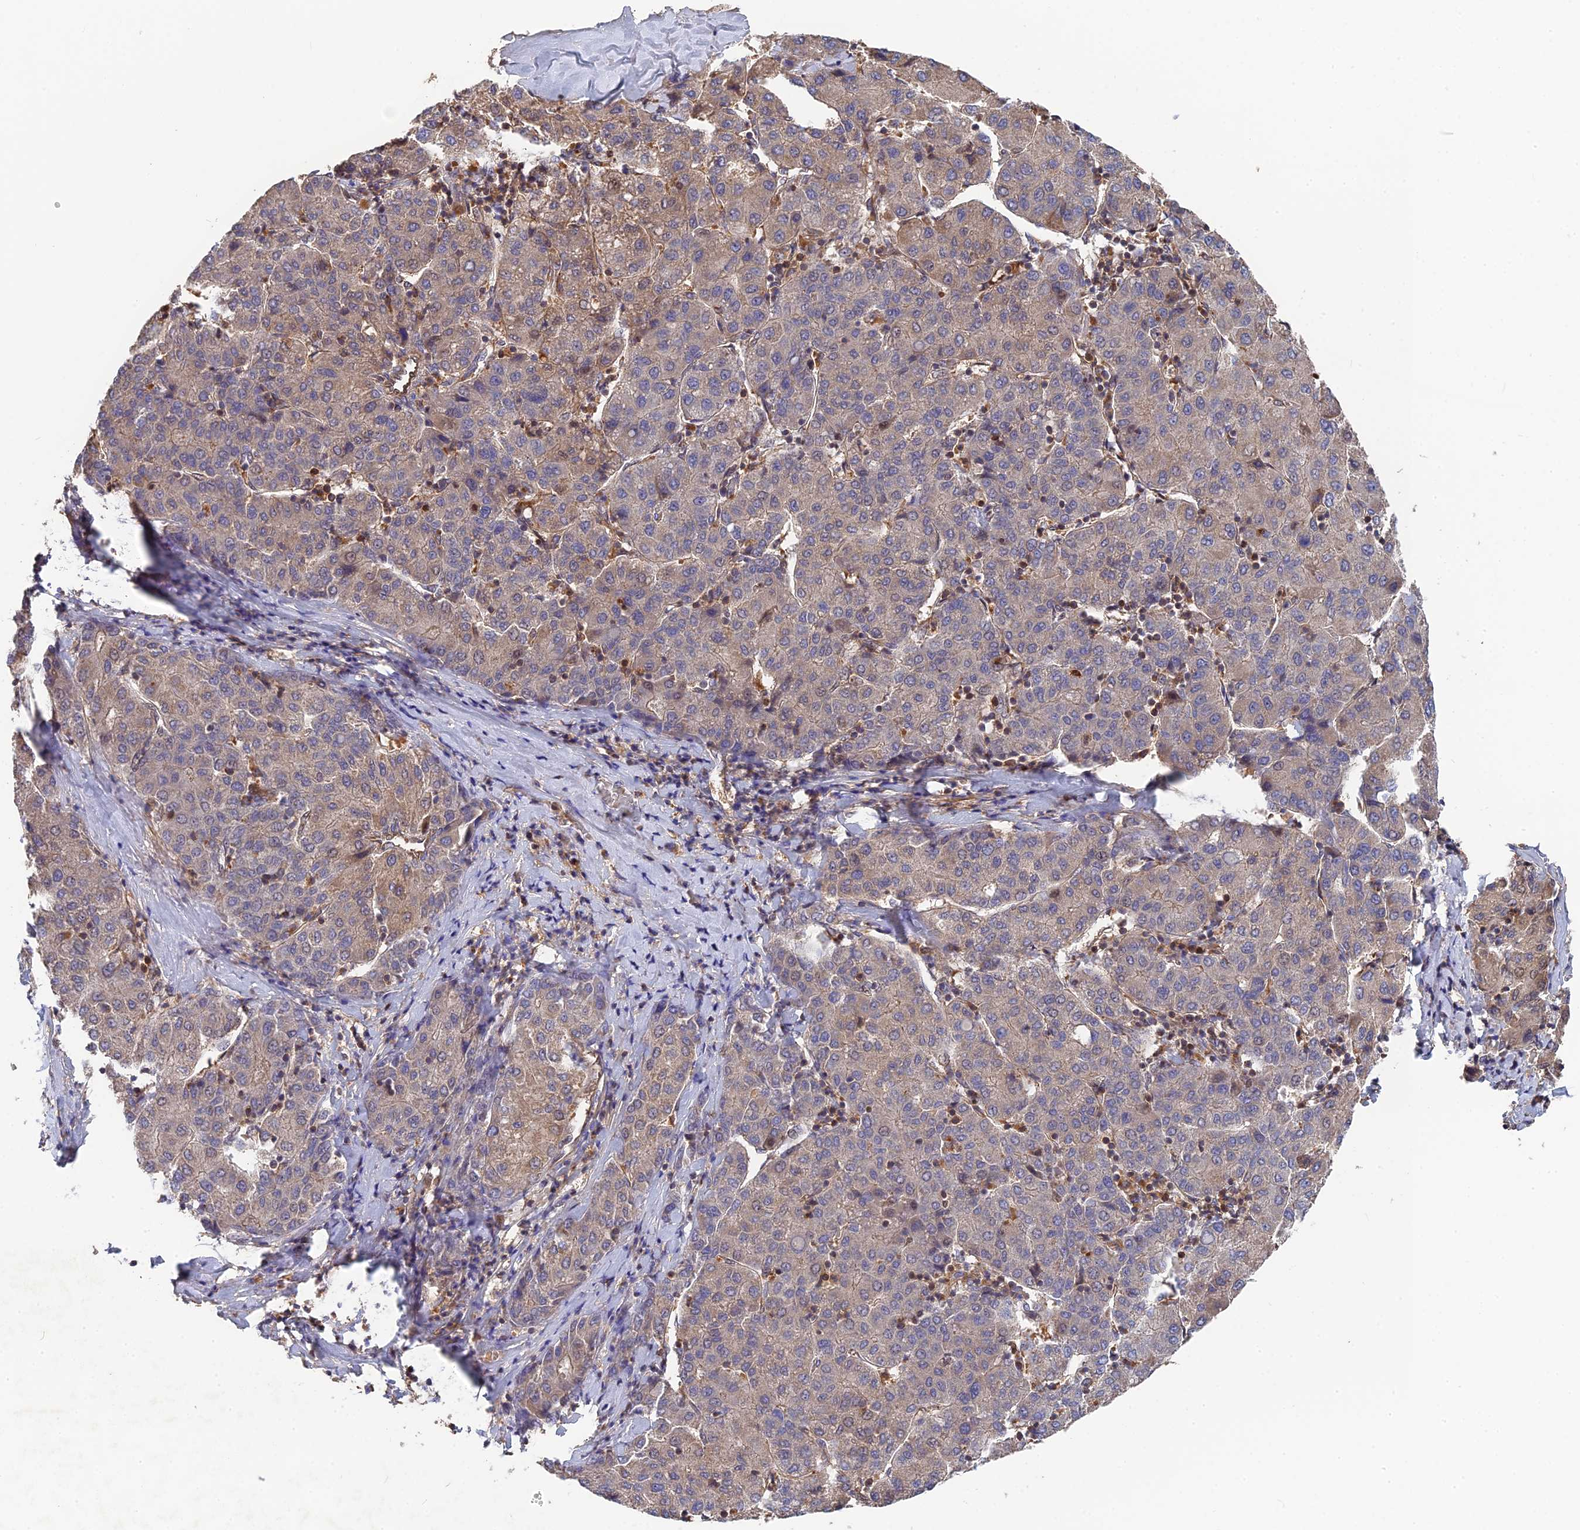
{"staining": {"intensity": "weak", "quantity": "<25%", "location": "cytoplasmic/membranous"}, "tissue": "liver cancer", "cell_type": "Tumor cells", "image_type": "cancer", "snomed": [{"axis": "morphology", "description": "Carcinoma, Hepatocellular, NOS"}, {"axis": "topography", "description": "Liver"}], "caption": "Immunohistochemistry histopathology image of neoplastic tissue: liver cancer stained with DAB (3,3'-diaminobenzidine) shows no significant protein staining in tumor cells.", "gene": "RPIA", "patient": {"sex": "male", "age": 65}}